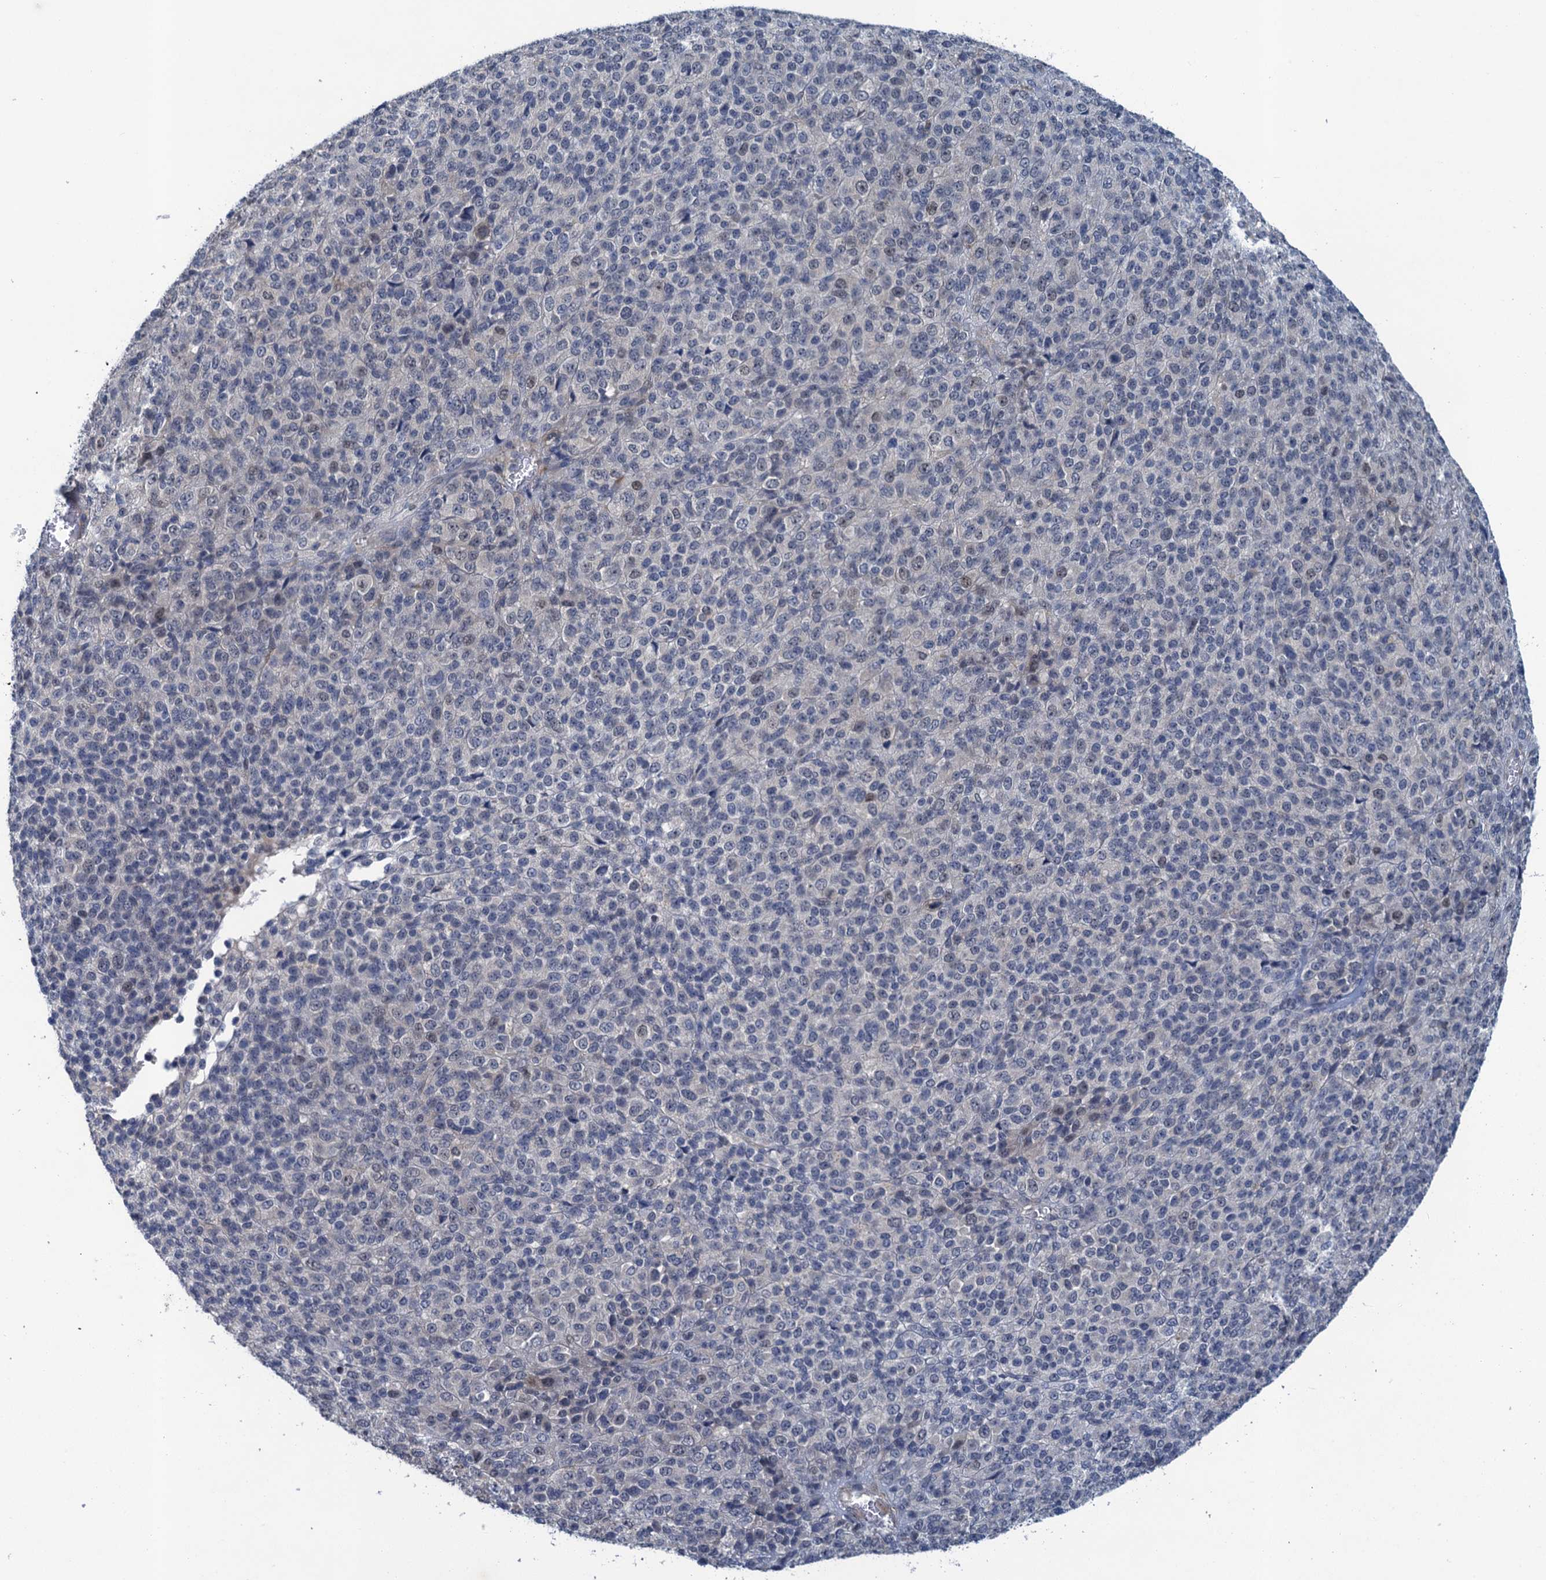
{"staining": {"intensity": "negative", "quantity": "none", "location": "none"}, "tissue": "melanoma", "cell_type": "Tumor cells", "image_type": "cancer", "snomed": [{"axis": "morphology", "description": "Malignant melanoma, Metastatic site"}, {"axis": "topography", "description": "Brain"}], "caption": "Melanoma was stained to show a protein in brown. There is no significant positivity in tumor cells. (DAB immunohistochemistry with hematoxylin counter stain).", "gene": "MRFAP1", "patient": {"sex": "female", "age": 56}}